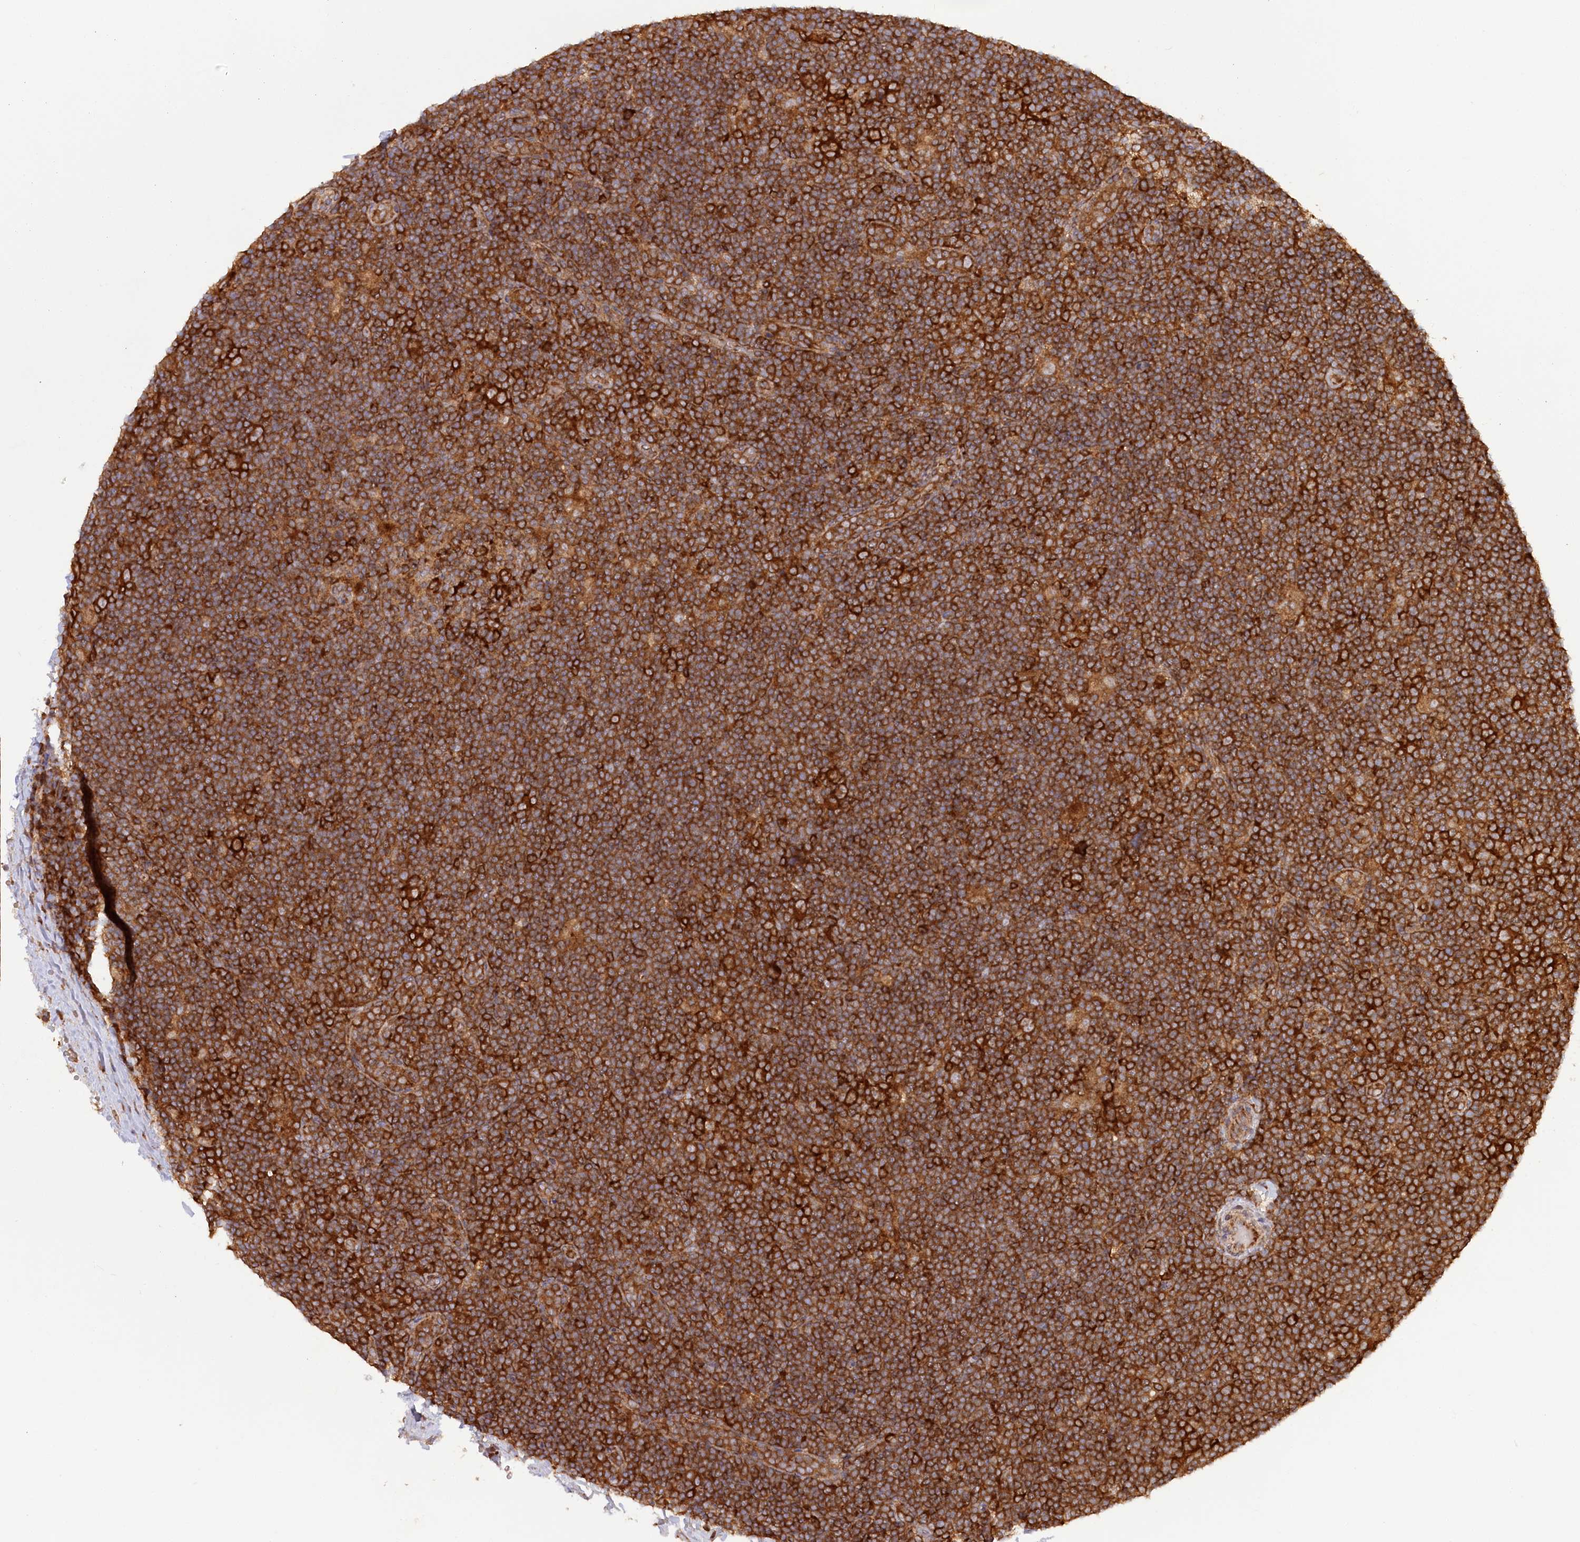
{"staining": {"intensity": "moderate", "quantity": ">75%", "location": "cytoplasmic/membranous"}, "tissue": "lymphoma", "cell_type": "Tumor cells", "image_type": "cancer", "snomed": [{"axis": "morphology", "description": "Hodgkin's disease, NOS"}, {"axis": "topography", "description": "Lymph node"}], "caption": "Immunohistochemistry (DAB (3,3'-diaminobenzidine)) staining of lymphoma displays moderate cytoplasmic/membranous protein expression in about >75% of tumor cells. The protein is stained brown, and the nuclei are stained in blue (DAB IHC with brightfield microscopy, high magnification).", "gene": "PAIP2", "patient": {"sex": "female", "age": 57}}